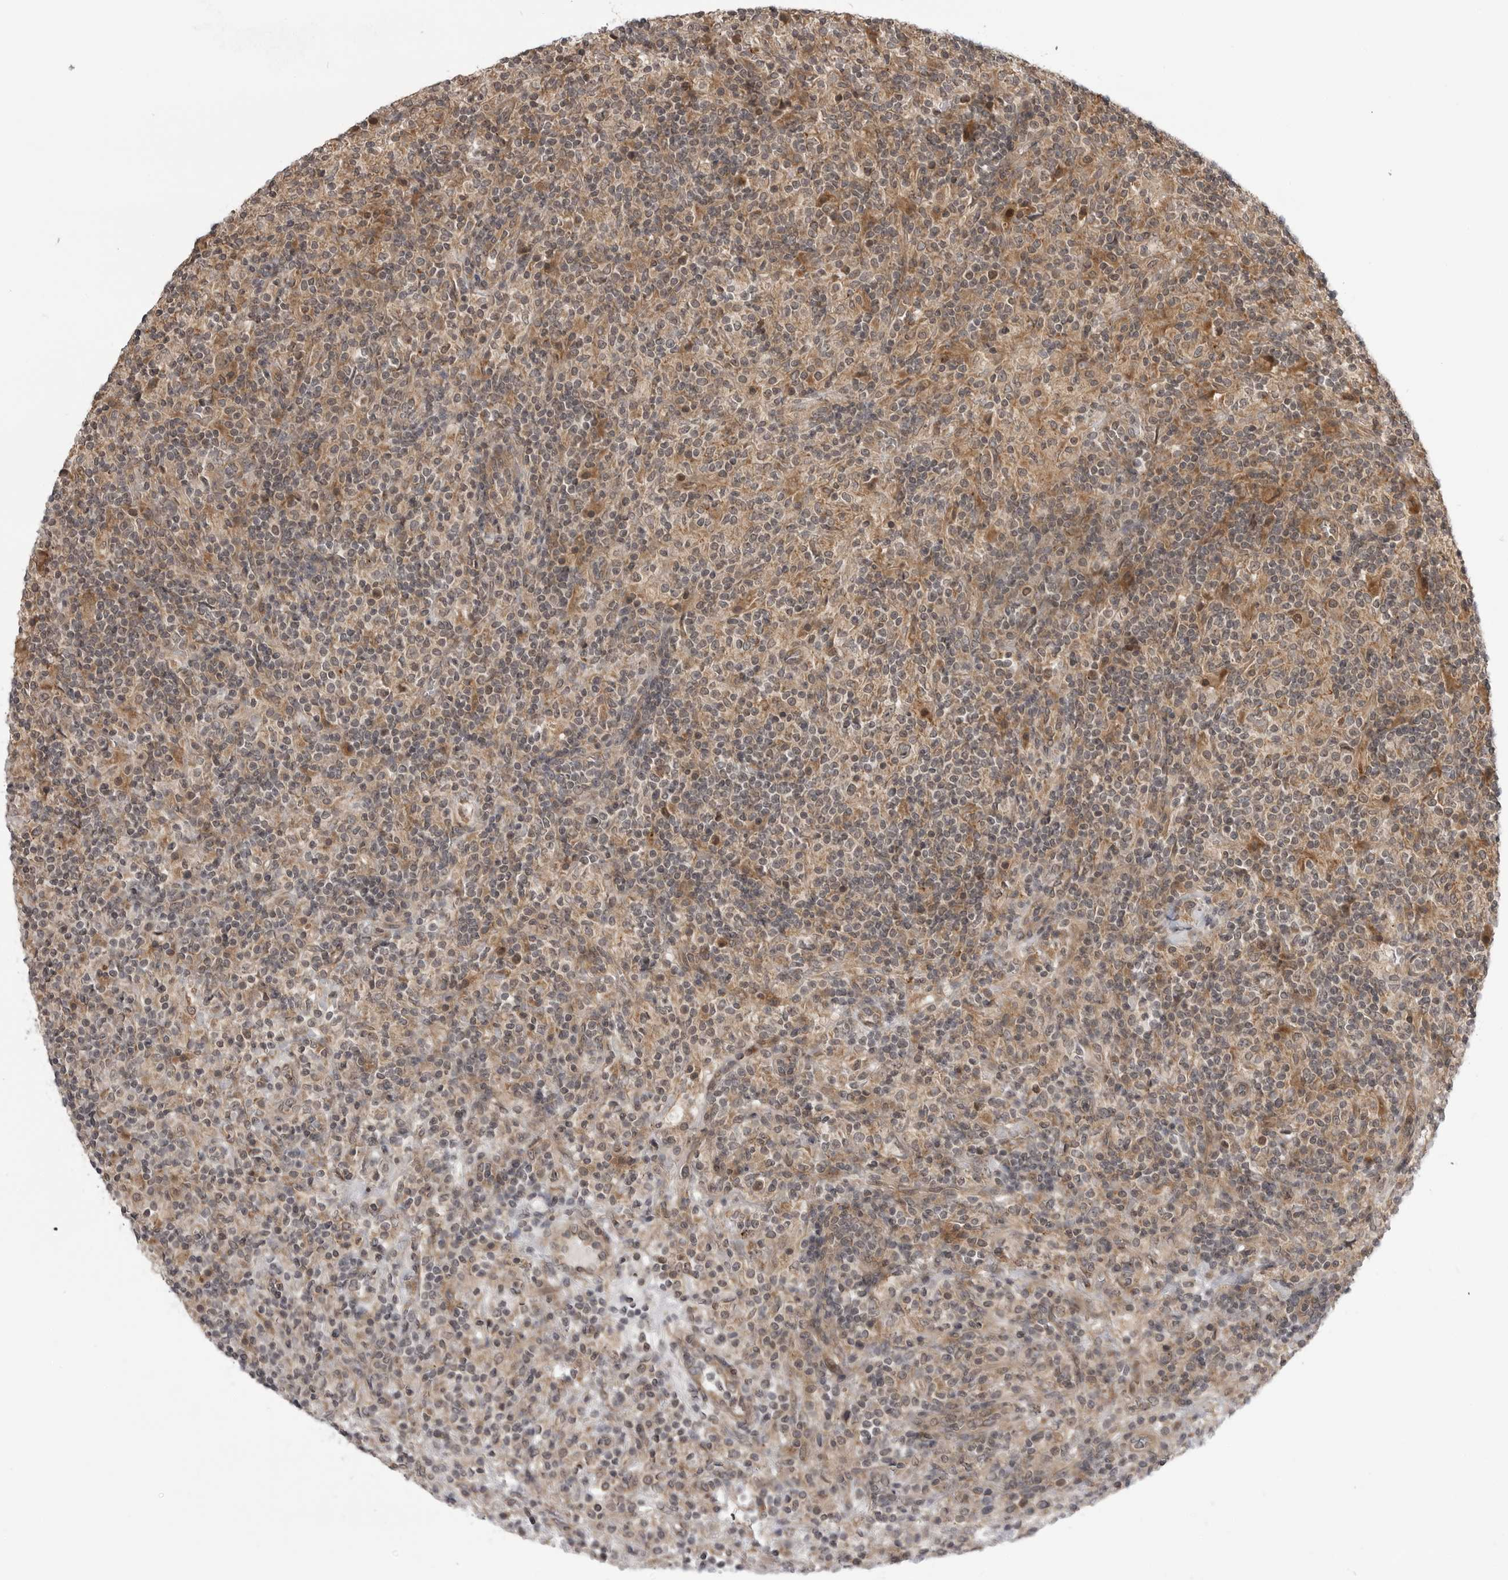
{"staining": {"intensity": "negative", "quantity": "none", "location": "none"}, "tissue": "lymphoma", "cell_type": "Tumor cells", "image_type": "cancer", "snomed": [{"axis": "morphology", "description": "Hodgkin's disease, NOS"}, {"axis": "topography", "description": "Lymph node"}], "caption": "Lymphoma stained for a protein using immunohistochemistry shows no staining tumor cells.", "gene": "LRRC45", "patient": {"sex": "male", "age": 70}}